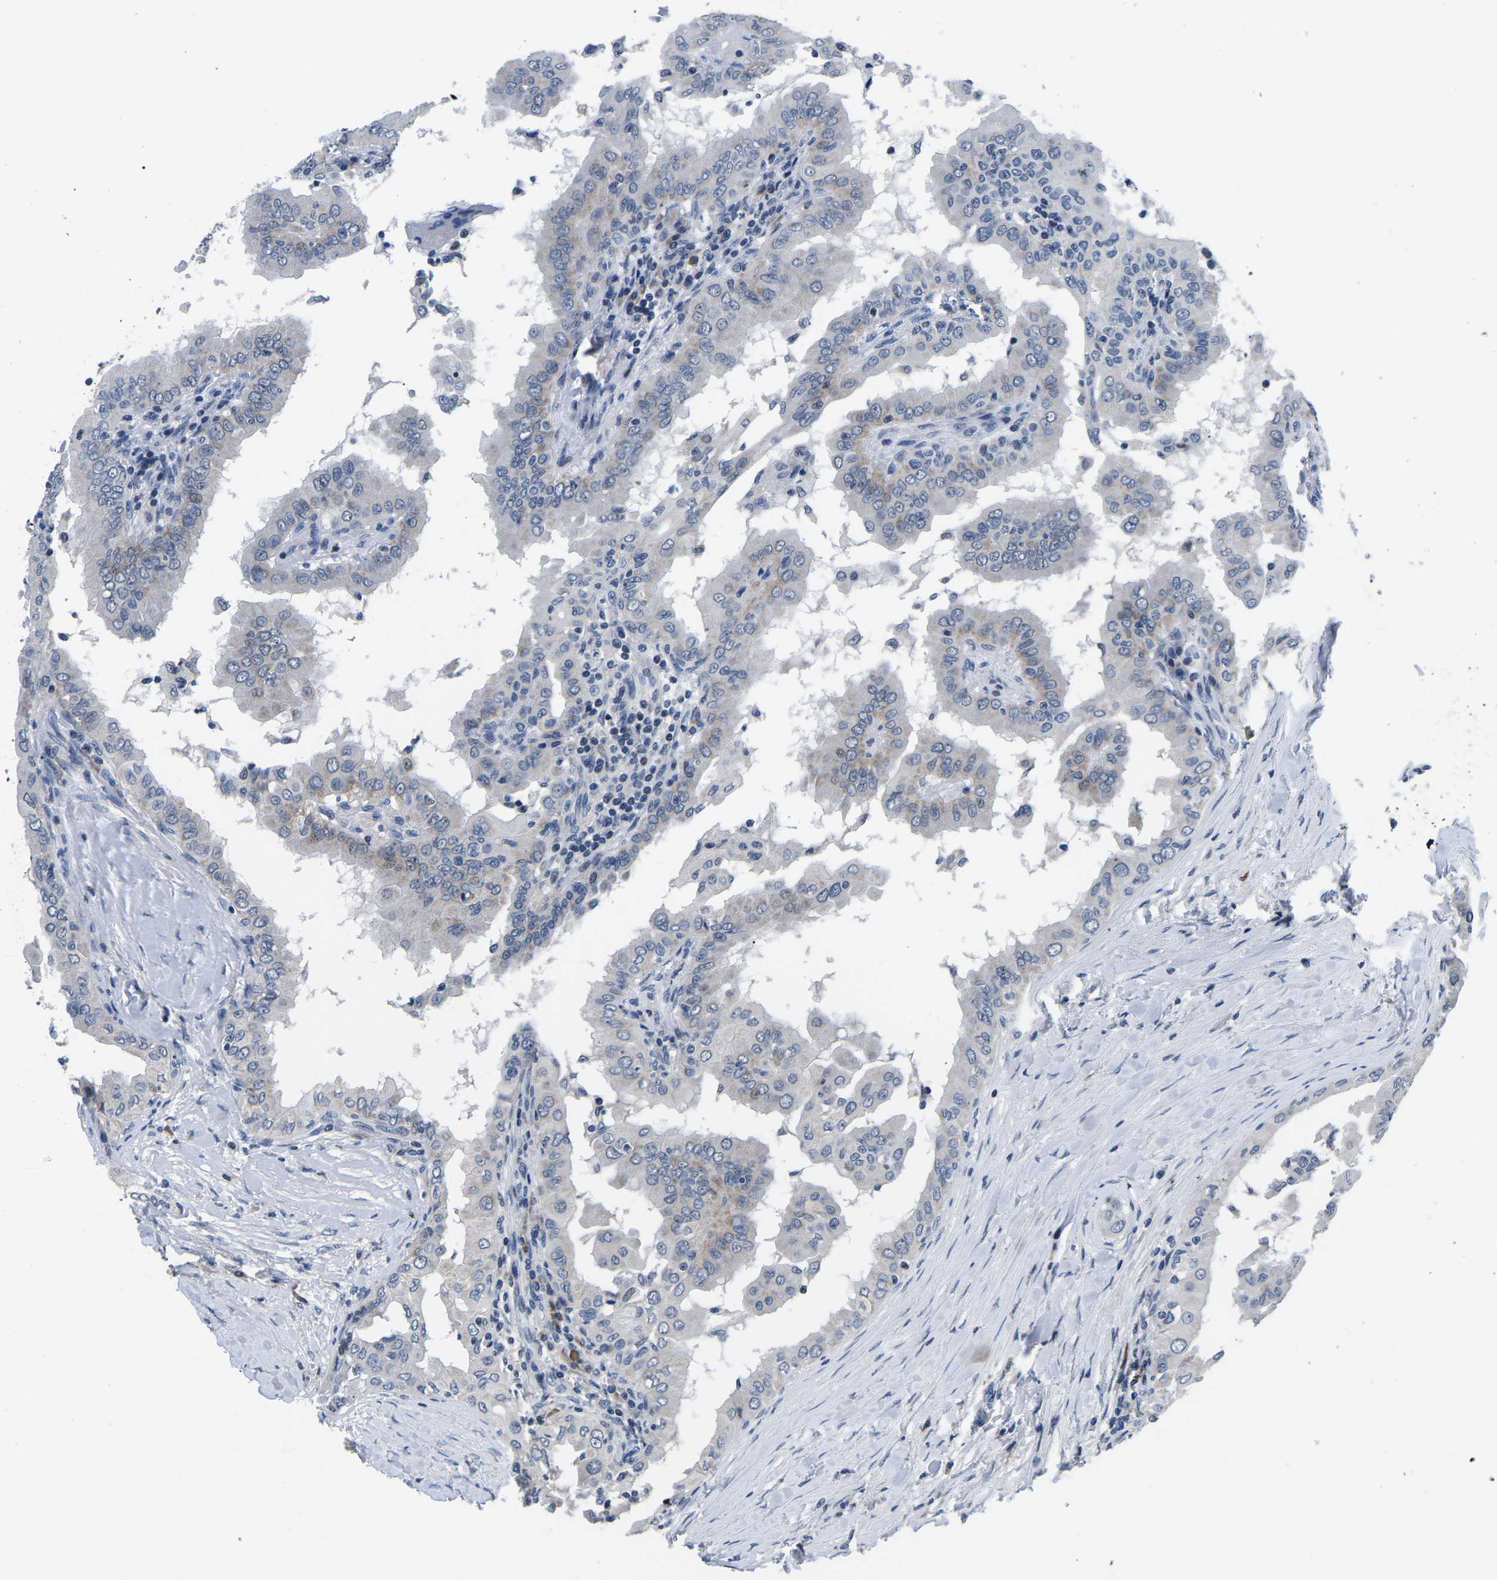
{"staining": {"intensity": "negative", "quantity": "none", "location": "none"}, "tissue": "thyroid cancer", "cell_type": "Tumor cells", "image_type": "cancer", "snomed": [{"axis": "morphology", "description": "Papillary adenocarcinoma, NOS"}, {"axis": "topography", "description": "Thyroid gland"}], "caption": "DAB (3,3'-diaminobenzidine) immunohistochemical staining of human thyroid cancer demonstrates no significant positivity in tumor cells. Brightfield microscopy of immunohistochemistry stained with DAB (3,3'-diaminobenzidine) (brown) and hematoxylin (blue), captured at high magnification.", "gene": "CDC73", "patient": {"sex": "male", "age": 33}}